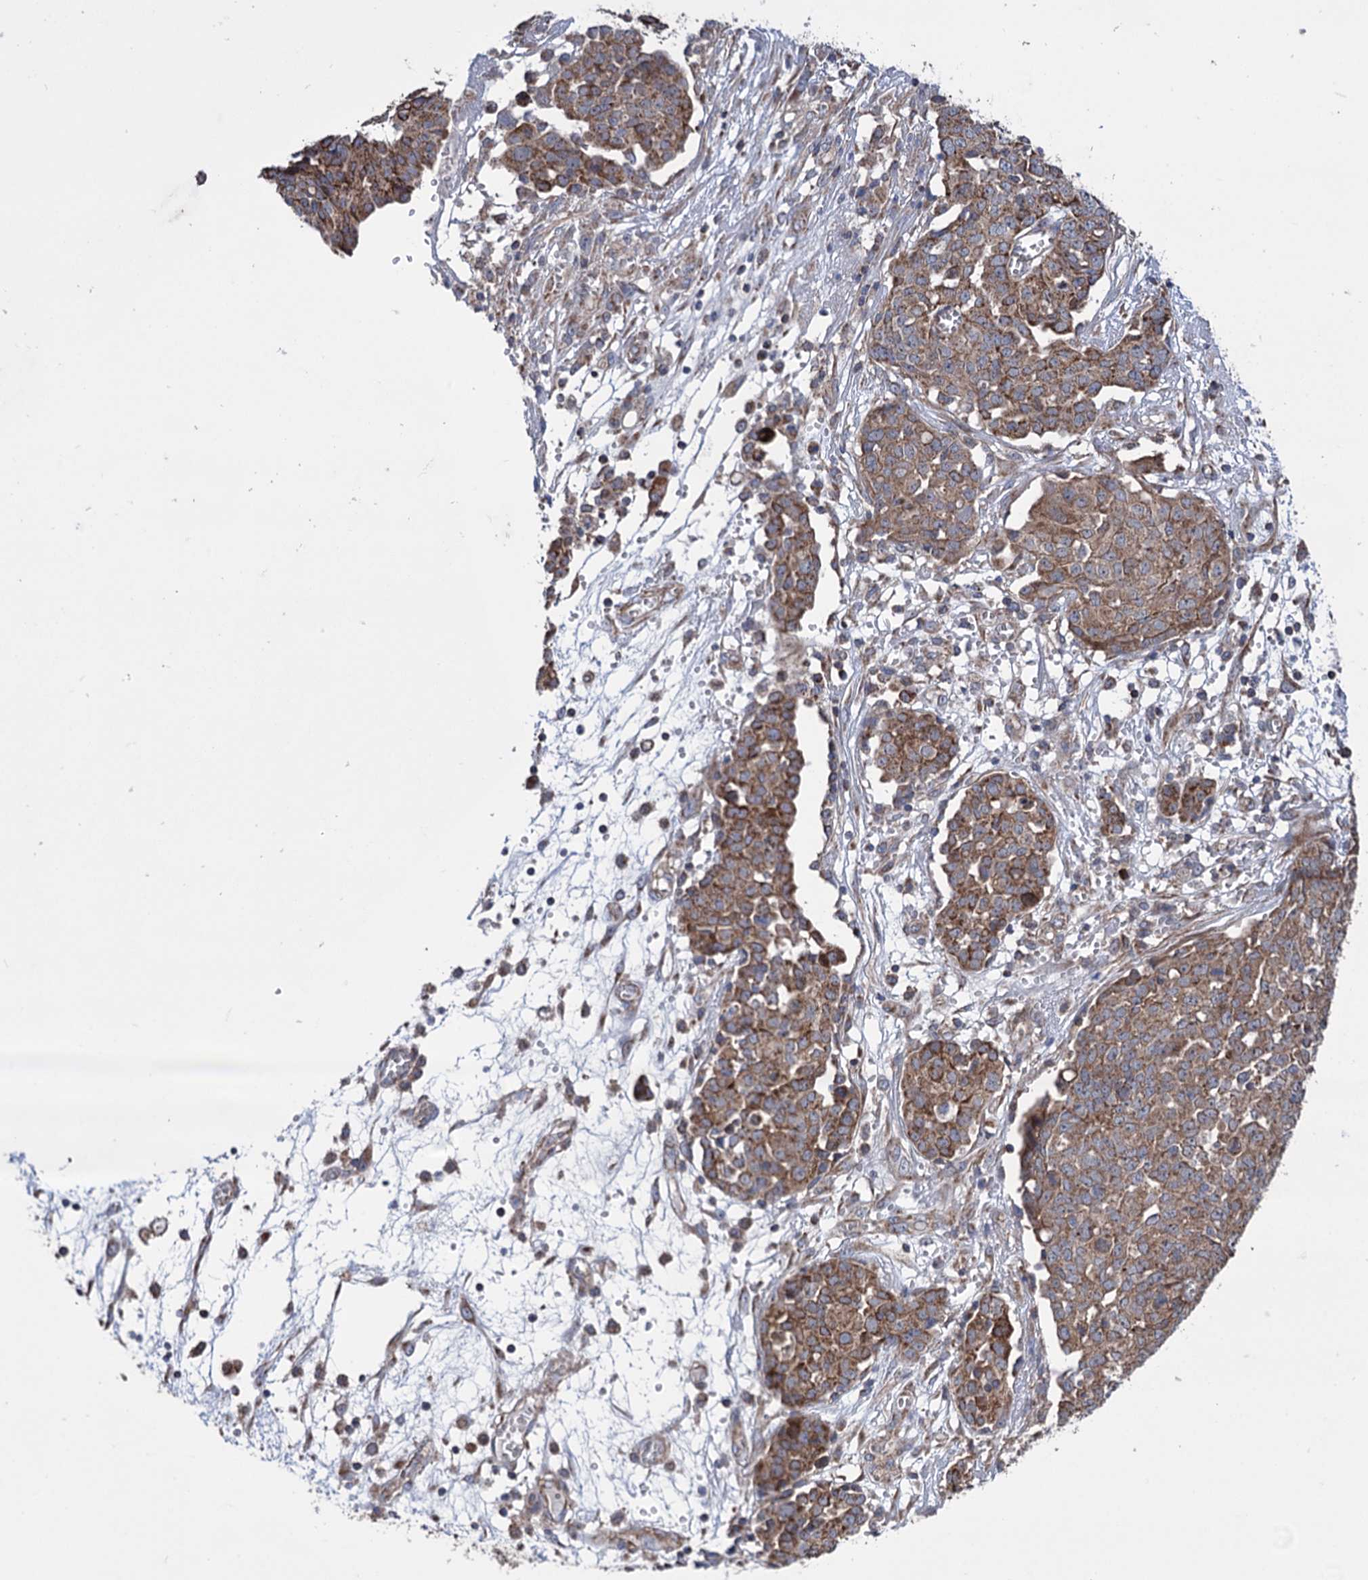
{"staining": {"intensity": "moderate", "quantity": ">75%", "location": "cytoplasmic/membranous"}, "tissue": "ovarian cancer", "cell_type": "Tumor cells", "image_type": "cancer", "snomed": [{"axis": "morphology", "description": "Cystadenocarcinoma, serous, NOS"}, {"axis": "topography", "description": "Soft tissue"}, {"axis": "topography", "description": "Ovary"}], "caption": "Serous cystadenocarcinoma (ovarian) stained with a protein marker reveals moderate staining in tumor cells.", "gene": "SUCLA2", "patient": {"sex": "female", "age": 57}}